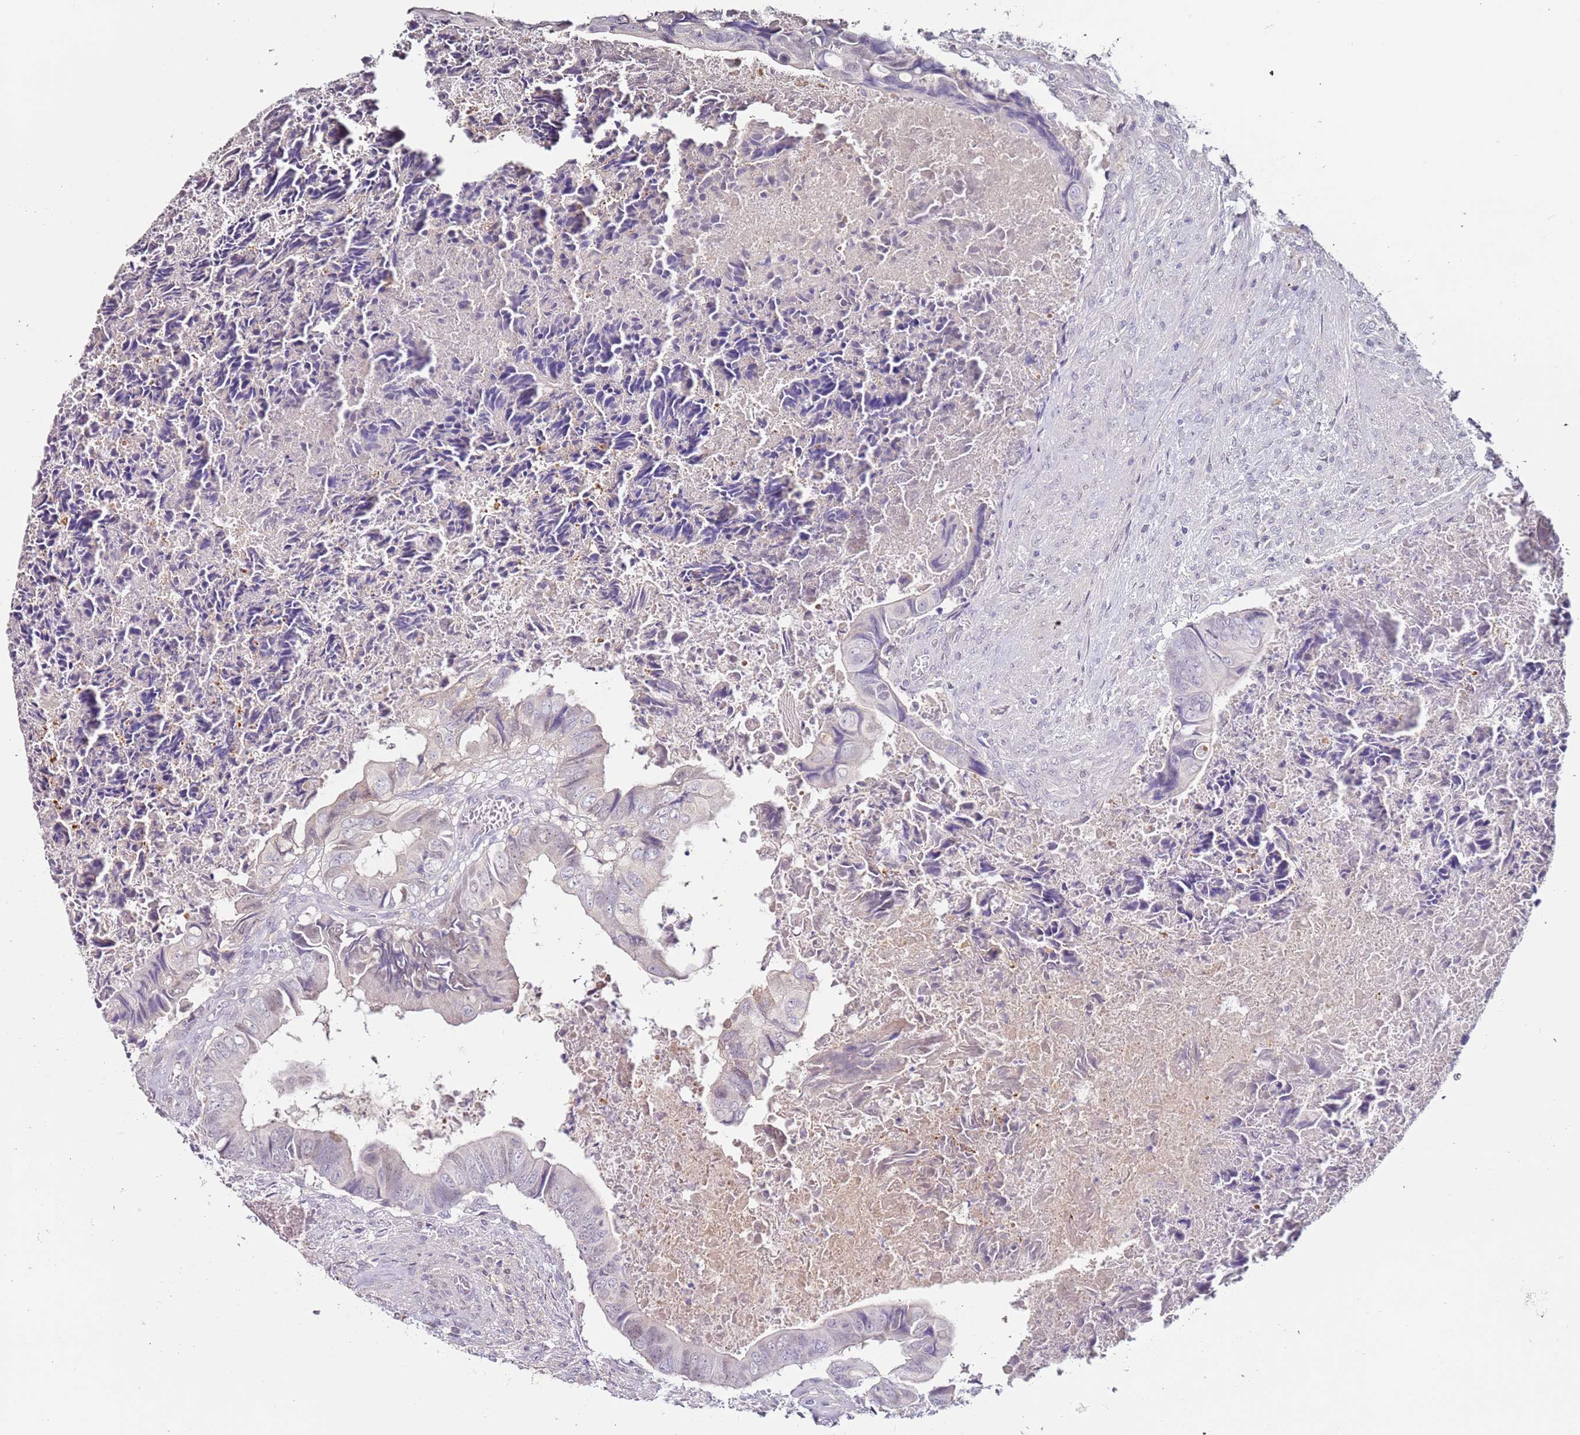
{"staining": {"intensity": "negative", "quantity": "none", "location": "none"}, "tissue": "colorectal cancer", "cell_type": "Tumor cells", "image_type": "cancer", "snomed": [{"axis": "morphology", "description": "Adenocarcinoma, NOS"}, {"axis": "topography", "description": "Rectum"}], "caption": "The immunohistochemistry (IHC) micrograph has no significant expression in tumor cells of colorectal cancer (adenocarcinoma) tissue.", "gene": "MDH1", "patient": {"sex": "female", "age": 78}}